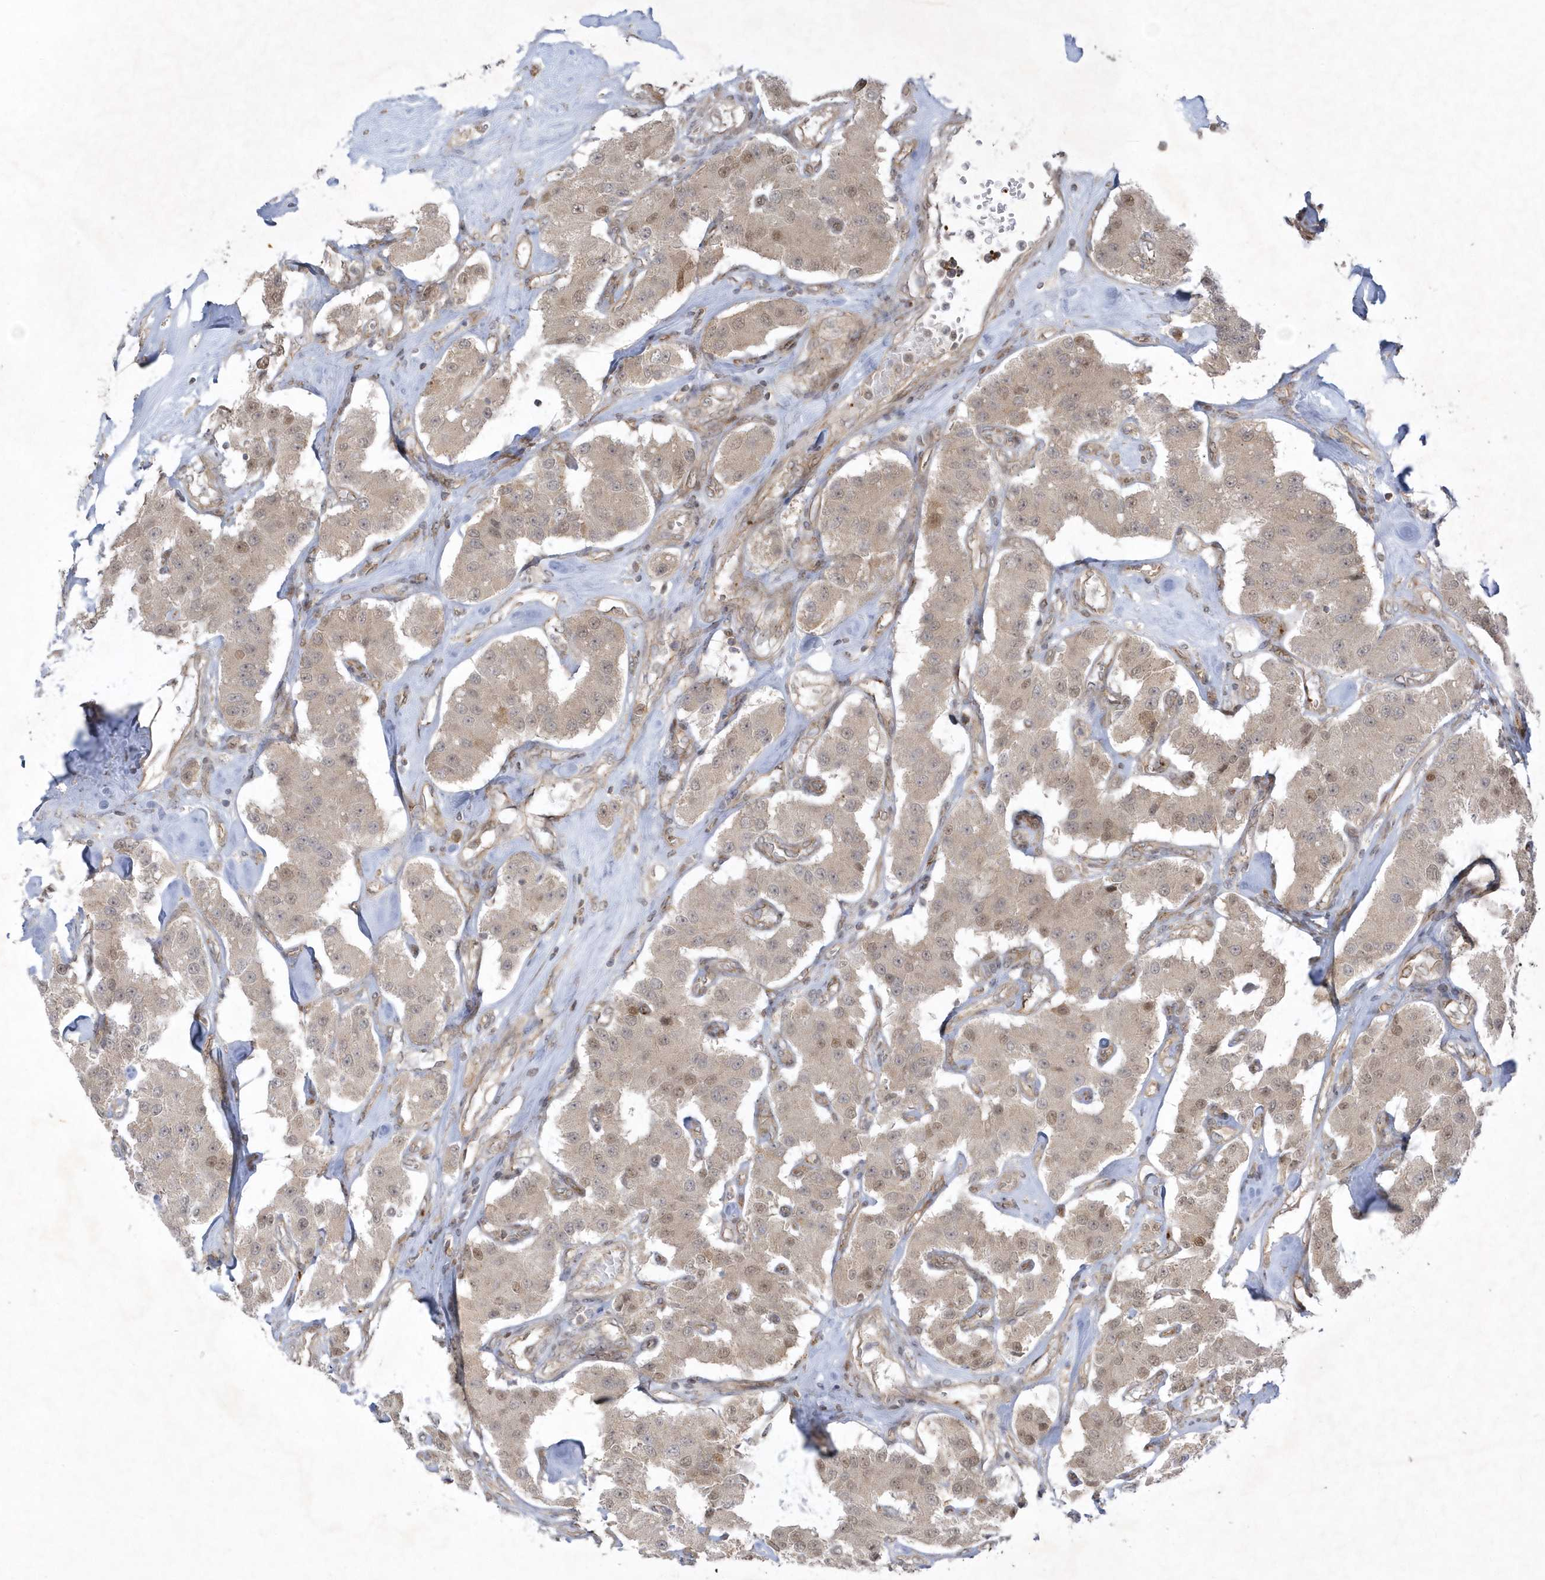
{"staining": {"intensity": "weak", "quantity": "25%-75%", "location": "nuclear"}, "tissue": "carcinoid", "cell_type": "Tumor cells", "image_type": "cancer", "snomed": [{"axis": "morphology", "description": "Carcinoid, malignant, NOS"}, {"axis": "topography", "description": "Pancreas"}], "caption": "Brown immunohistochemical staining in human carcinoid (malignant) reveals weak nuclear positivity in about 25%-75% of tumor cells. Using DAB (brown) and hematoxylin (blue) stains, captured at high magnification using brightfield microscopy.", "gene": "NAF1", "patient": {"sex": "male", "age": 41}}